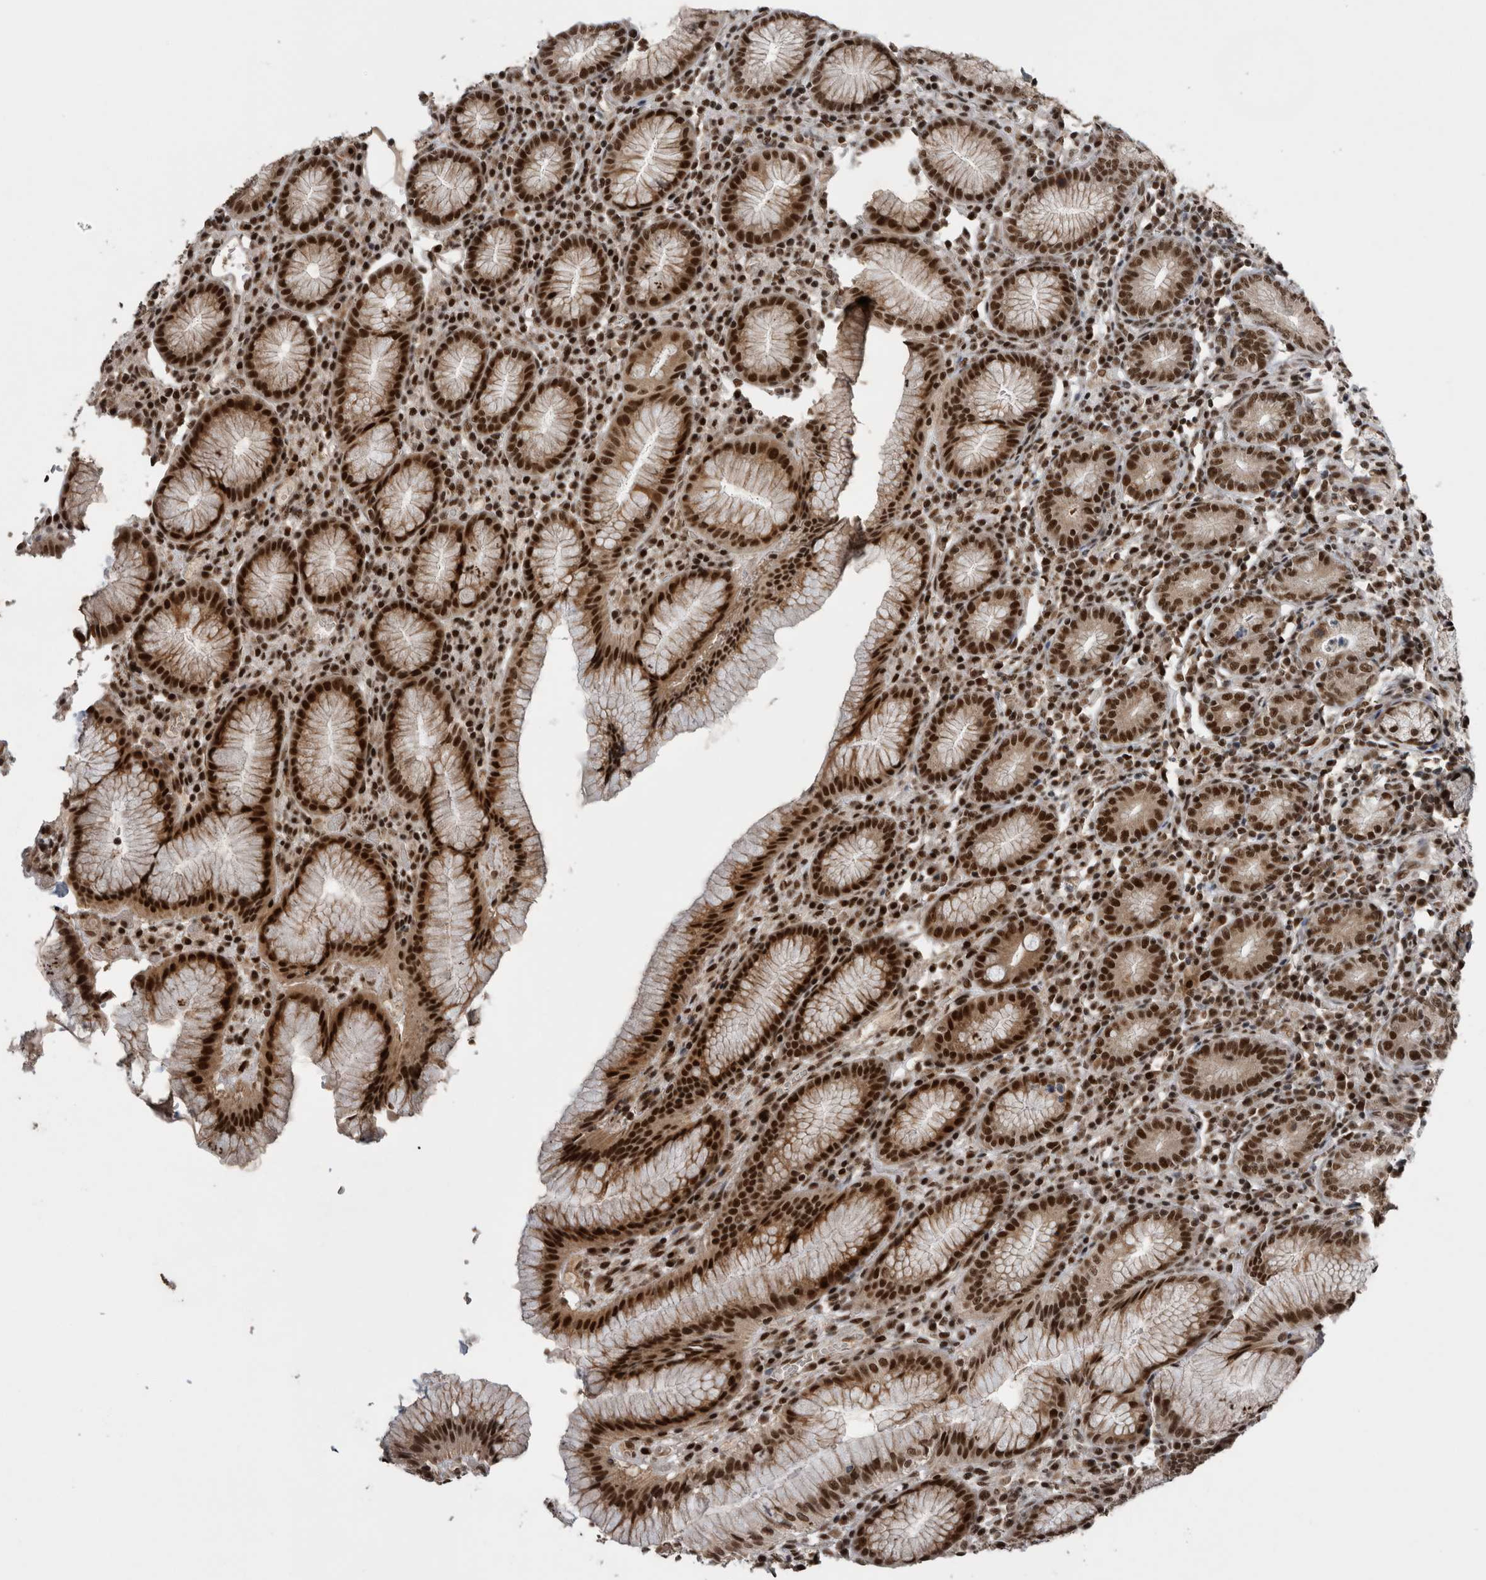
{"staining": {"intensity": "strong", "quantity": ">75%", "location": "nuclear"}, "tissue": "stomach", "cell_type": "Glandular cells", "image_type": "normal", "snomed": [{"axis": "morphology", "description": "Normal tissue, NOS"}, {"axis": "topography", "description": "Stomach"}], "caption": "Strong nuclear positivity is seen in approximately >75% of glandular cells in normal stomach. Using DAB (brown) and hematoxylin (blue) stains, captured at high magnification using brightfield microscopy.", "gene": "CPSF2", "patient": {"sex": "male", "age": 55}}